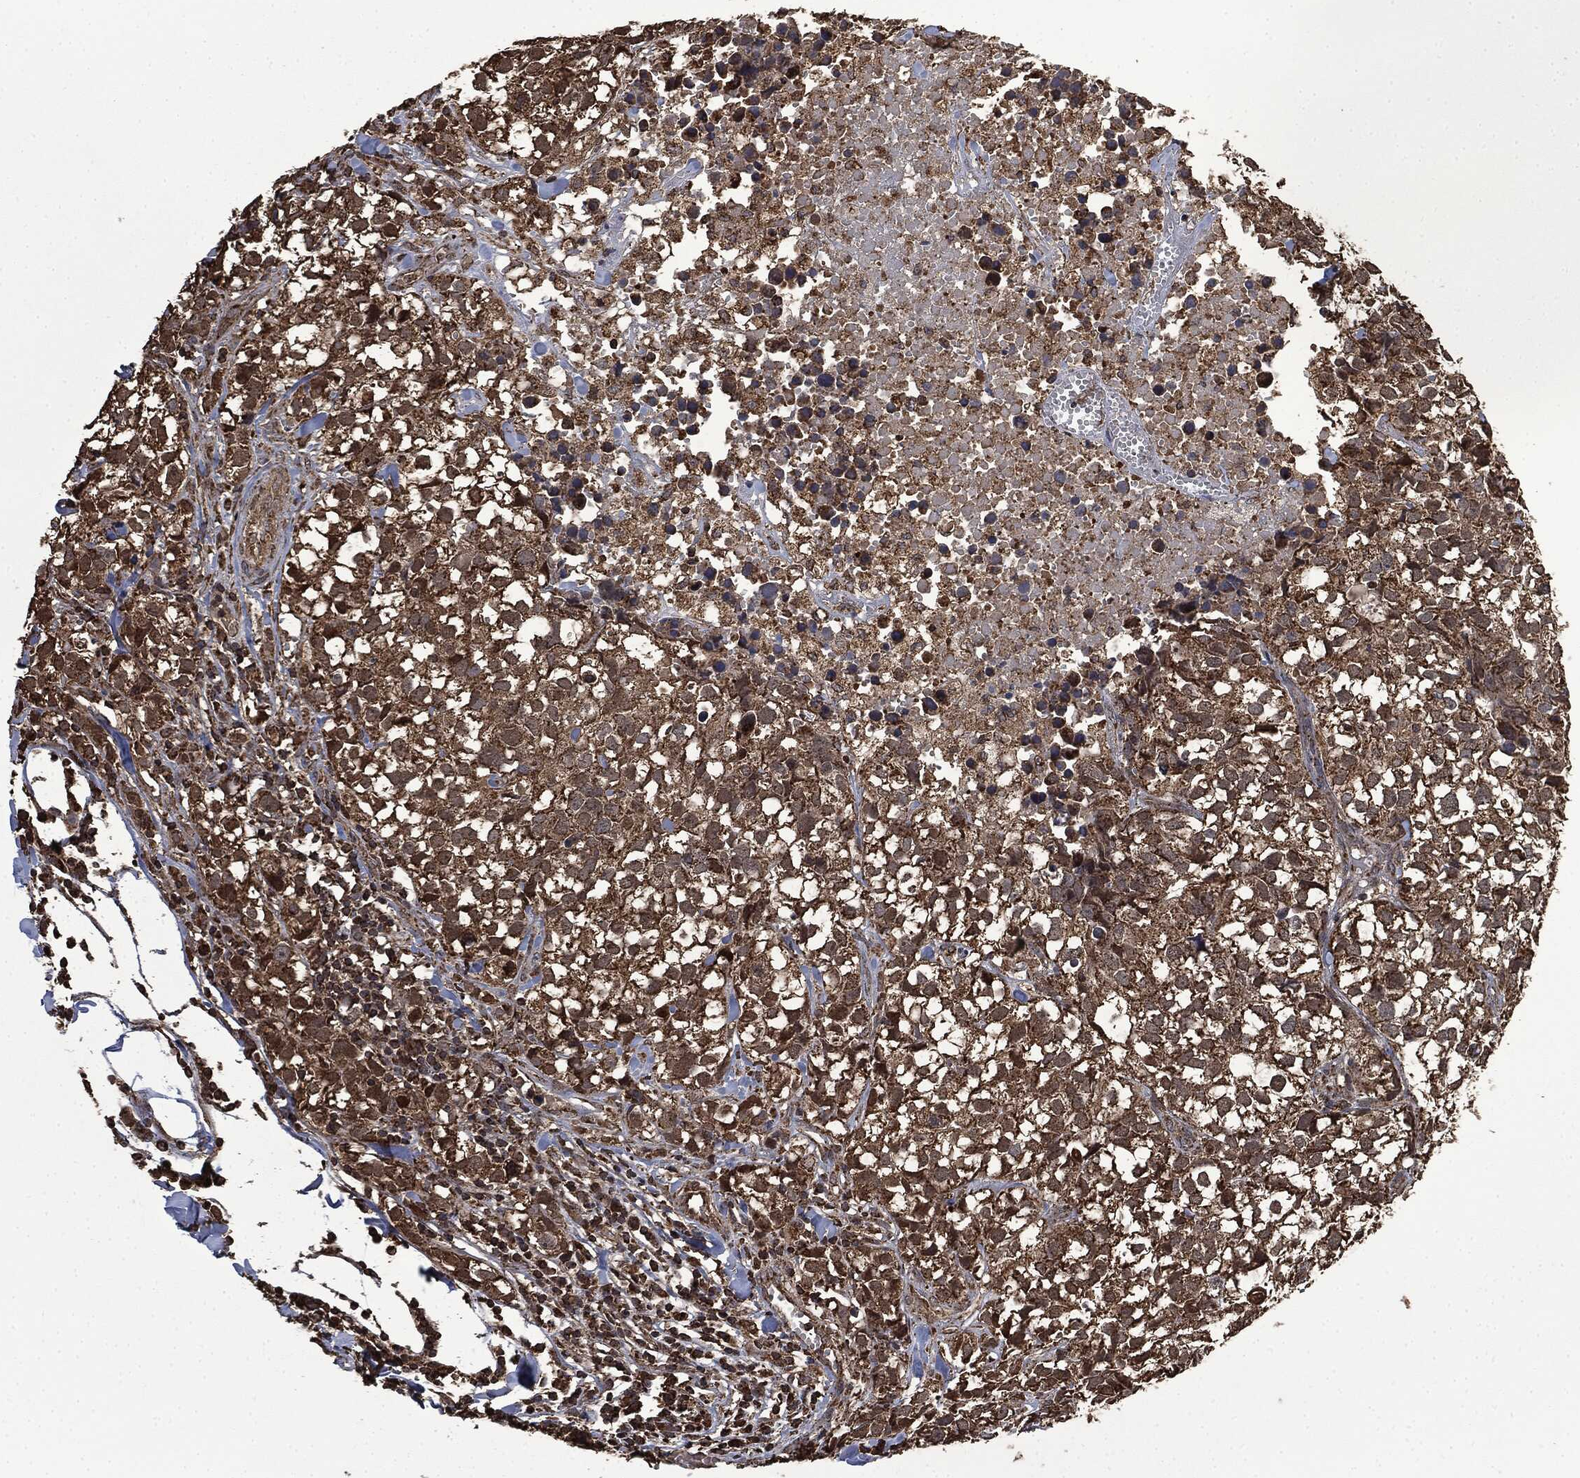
{"staining": {"intensity": "moderate", "quantity": ">75%", "location": "cytoplasmic/membranous"}, "tissue": "breast cancer", "cell_type": "Tumor cells", "image_type": "cancer", "snomed": [{"axis": "morphology", "description": "Duct carcinoma"}, {"axis": "topography", "description": "Breast"}], "caption": "Immunohistochemical staining of human breast cancer reveals medium levels of moderate cytoplasmic/membranous protein expression in approximately >75% of tumor cells. (DAB (3,3'-diaminobenzidine) IHC, brown staining for protein, blue staining for nuclei).", "gene": "LIG3", "patient": {"sex": "female", "age": 30}}